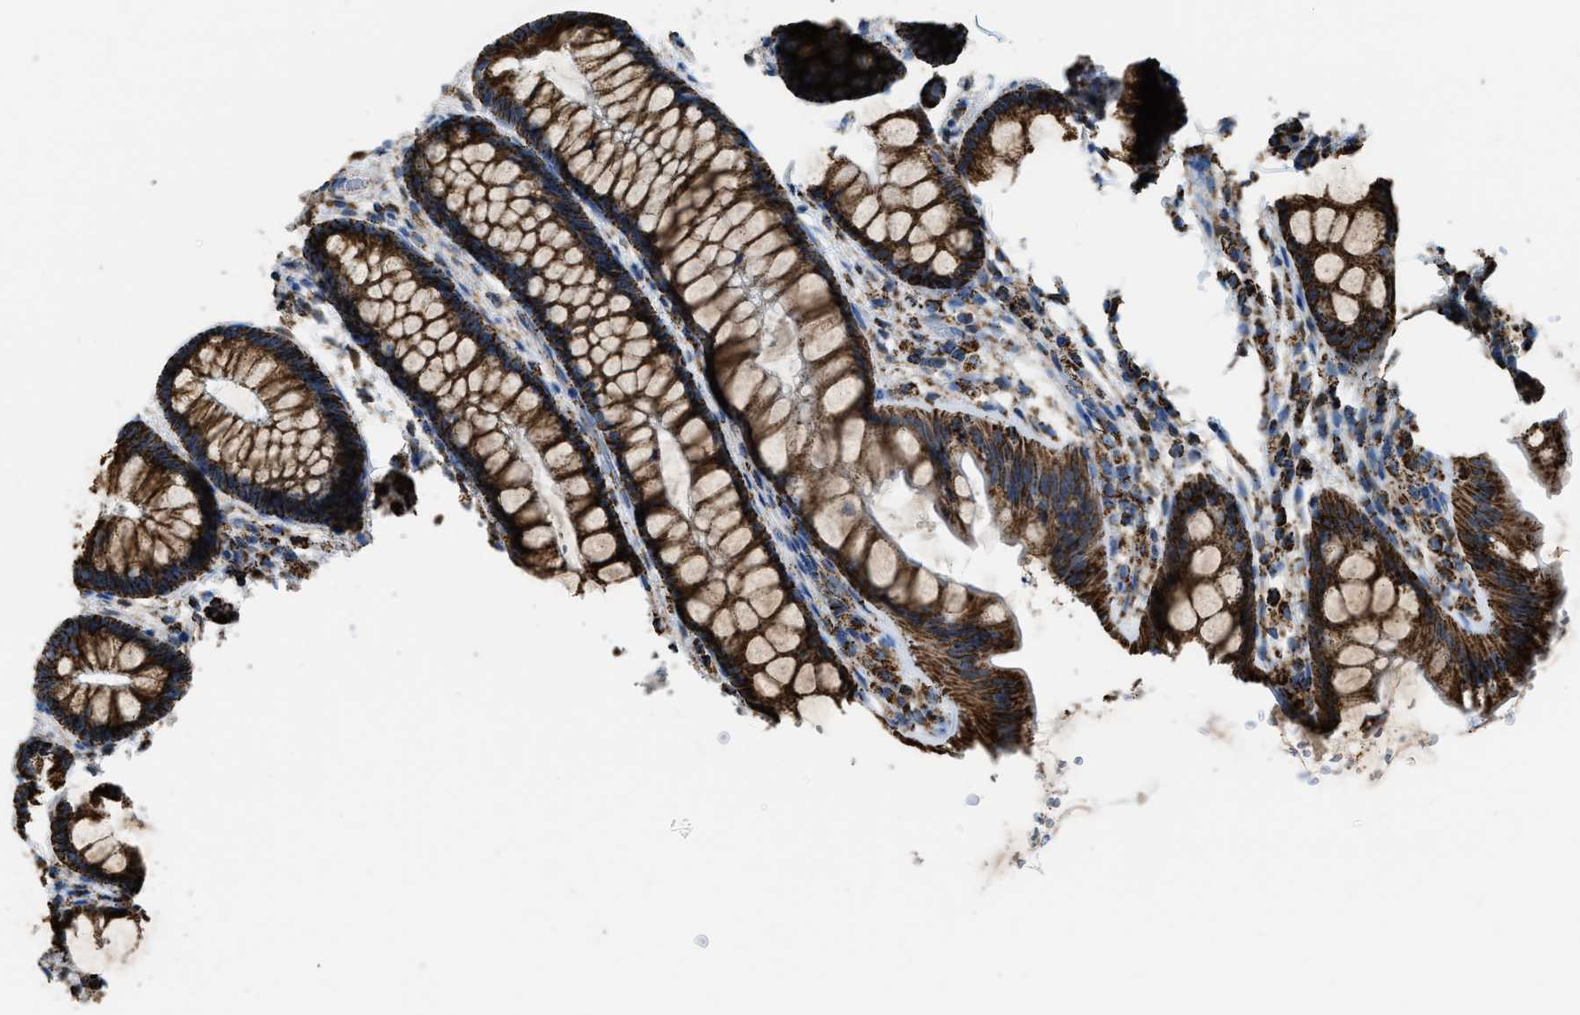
{"staining": {"intensity": "weak", "quantity": "25%-75%", "location": "cytoplasmic/membranous"}, "tissue": "colon", "cell_type": "Endothelial cells", "image_type": "normal", "snomed": [{"axis": "morphology", "description": "Normal tissue, NOS"}, {"axis": "topography", "description": "Colon"}], "caption": "Colon stained for a protein demonstrates weak cytoplasmic/membranous positivity in endothelial cells. (Brightfield microscopy of DAB IHC at high magnification).", "gene": "ETFB", "patient": {"sex": "female", "age": 56}}